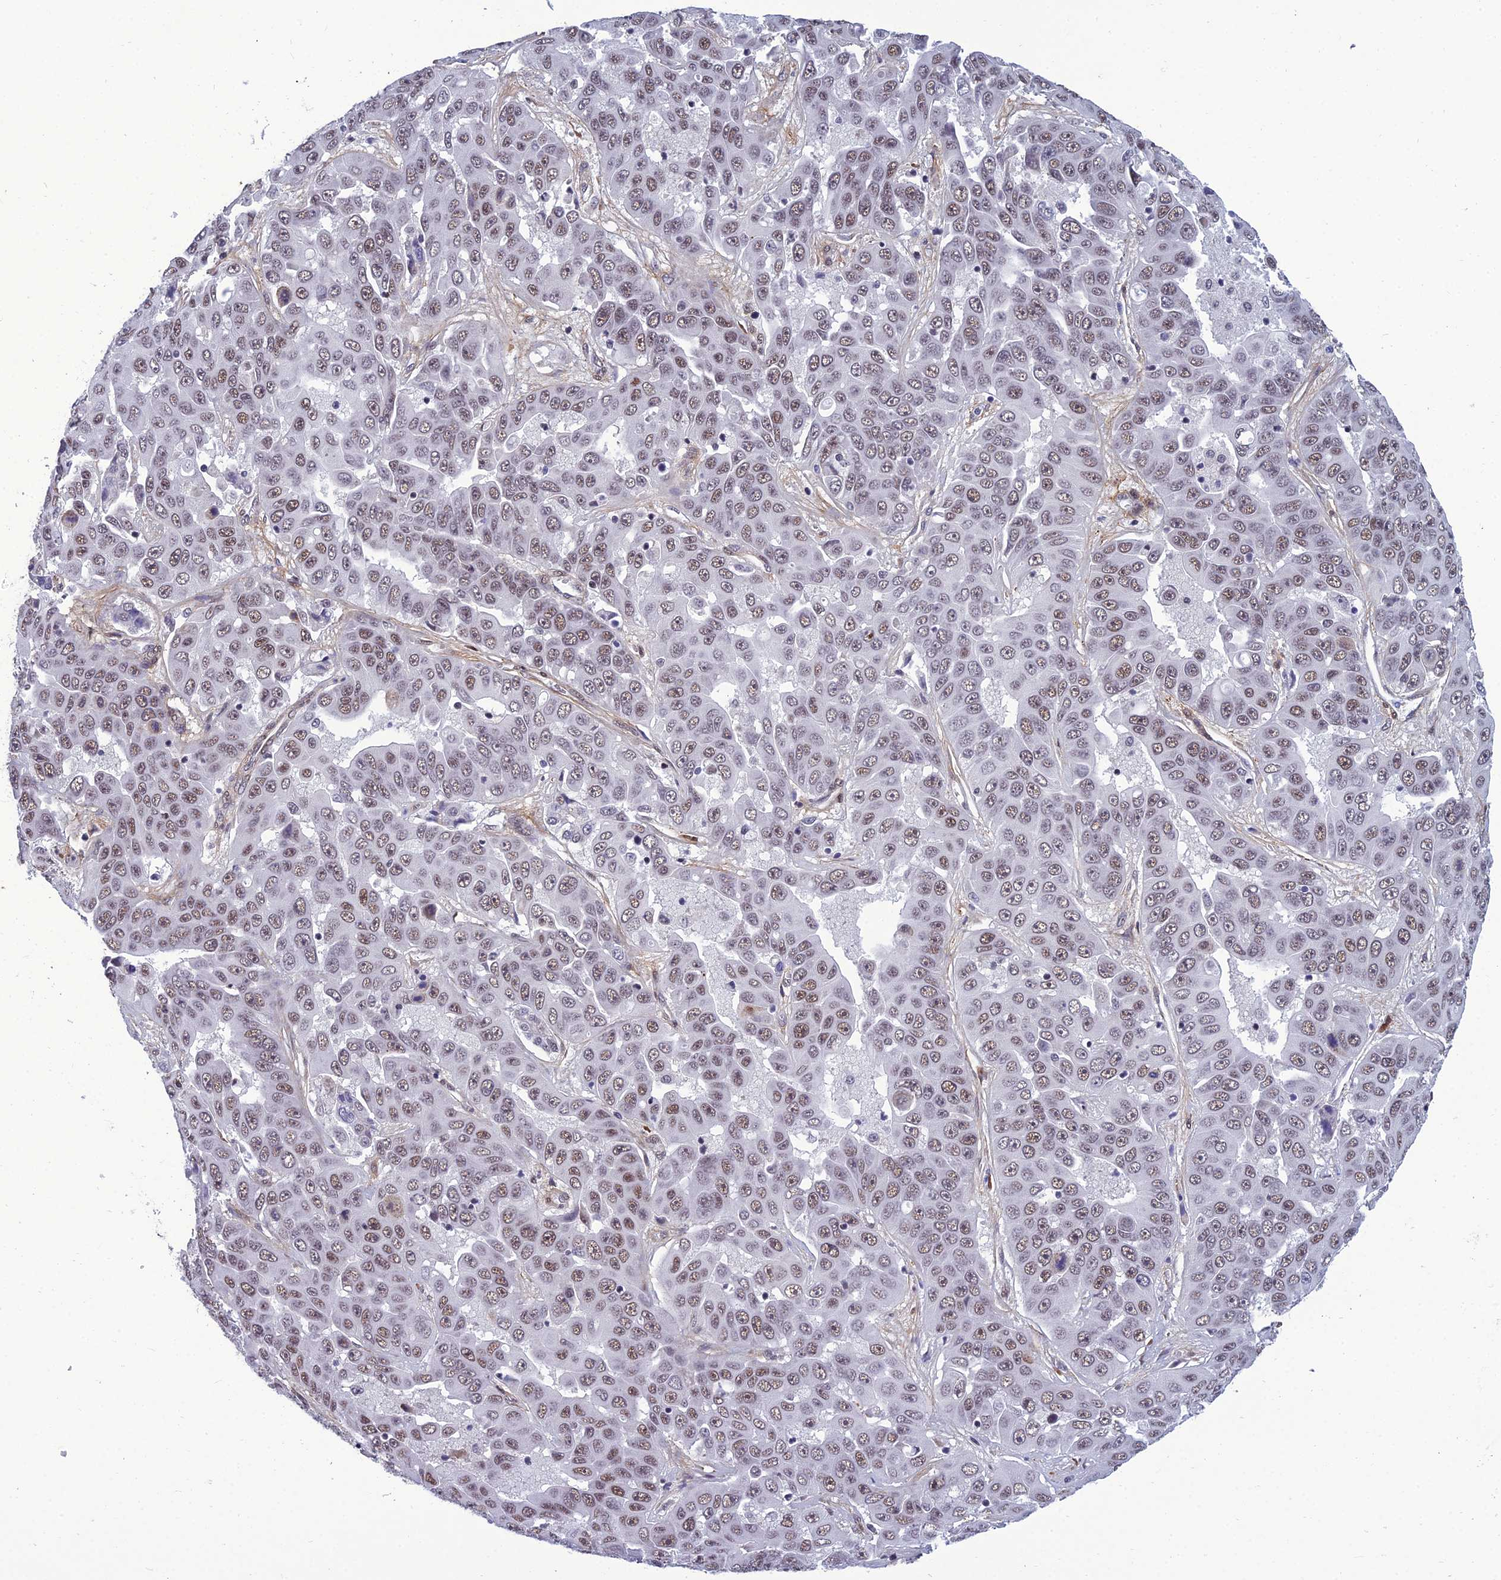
{"staining": {"intensity": "moderate", "quantity": ">75%", "location": "nuclear"}, "tissue": "liver cancer", "cell_type": "Tumor cells", "image_type": "cancer", "snomed": [{"axis": "morphology", "description": "Cholangiocarcinoma"}, {"axis": "topography", "description": "Liver"}], "caption": "Protein staining exhibits moderate nuclear staining in about >75% of tumor cells in liver cancer (cholangiocarcinoma).", "gene": "RSRC1", "patient": {"sex": "female", "age": 52}}